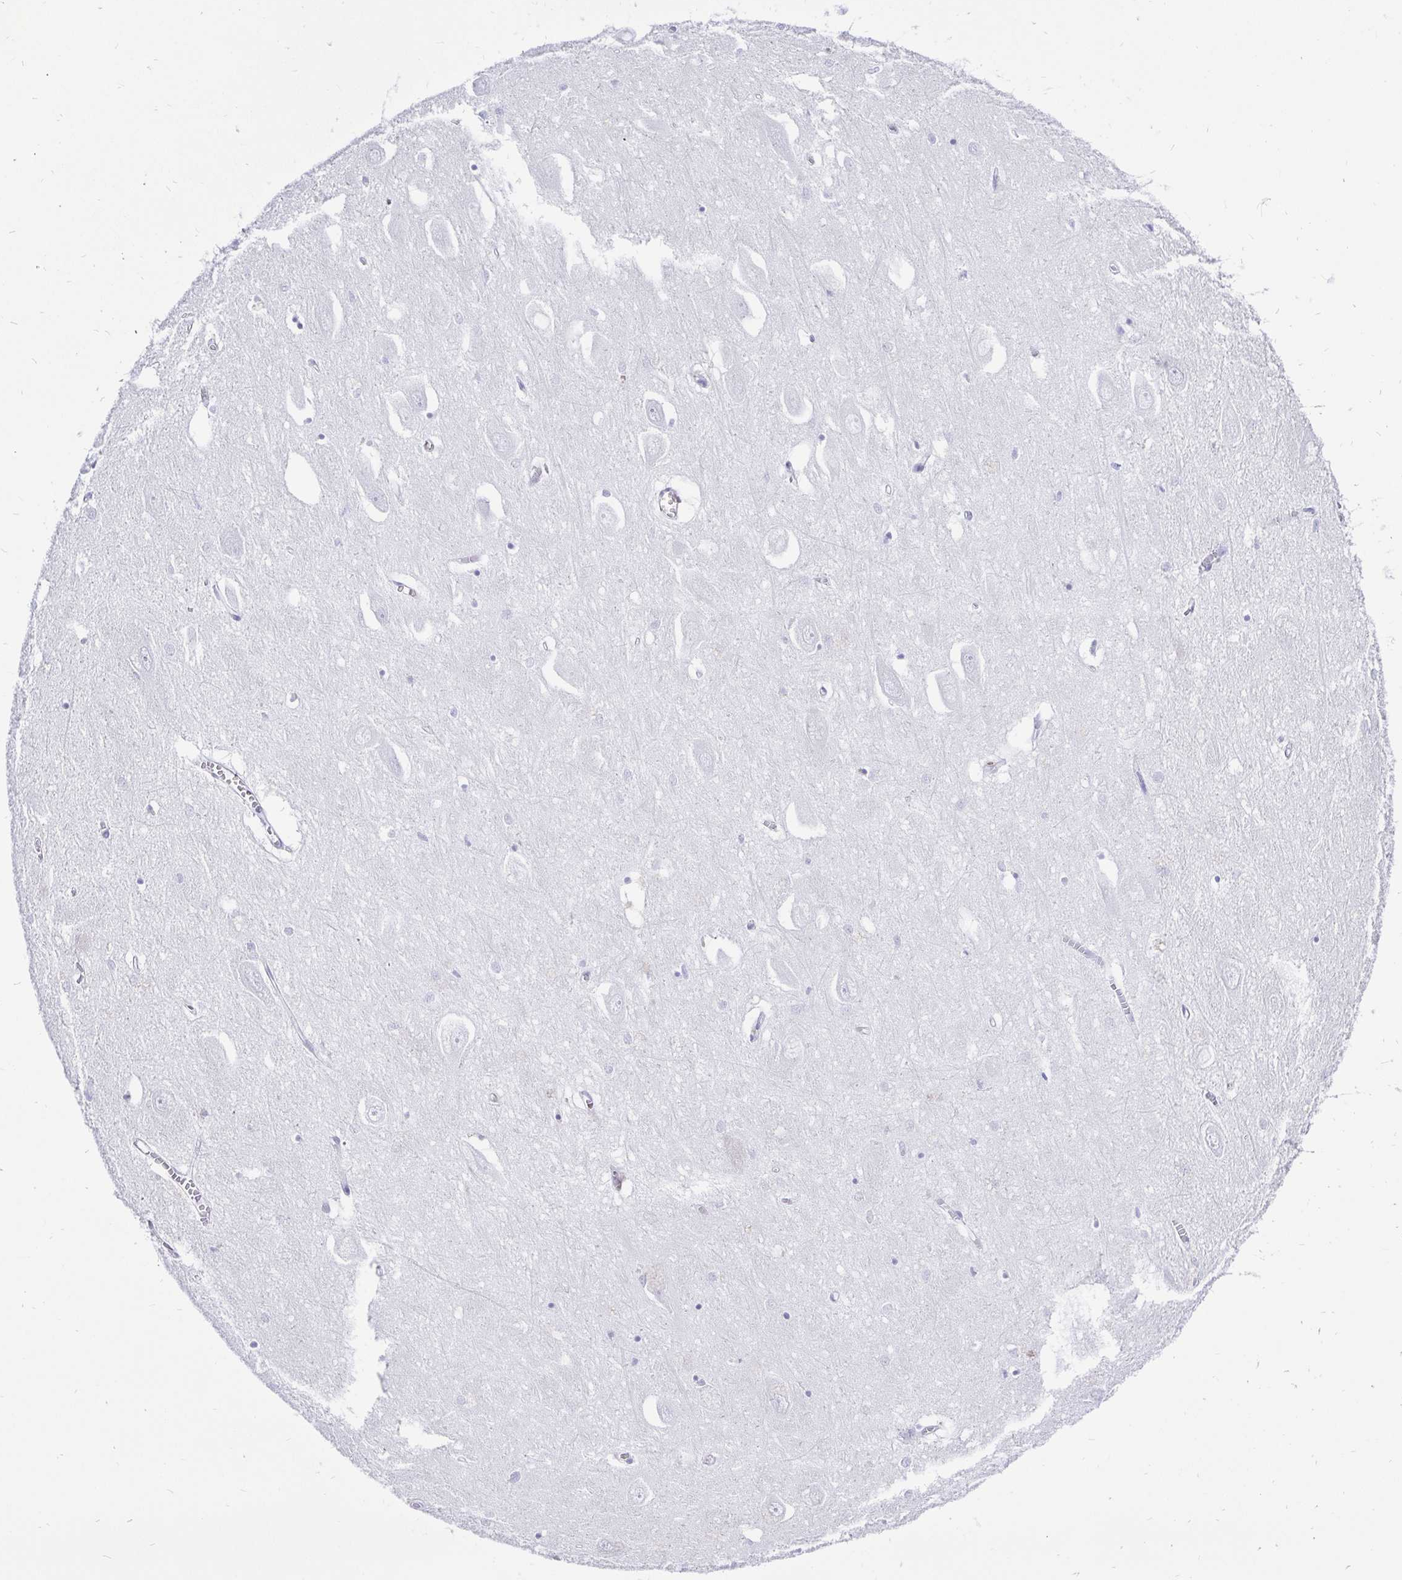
{"staining": {"intensity": "negative", "quantity": "none", "location": "none"}, "tissue": "hippocampus", "cell_type": "Glial cells", "image_type": "normal", "snomed": [{"axis": "morphology", "description": "Normal tissue, NOS"}, {"axis": "topography", "description": "Hippocampus"}], "caption": "This is a image of immunohistochemistry (IHC) staining of normal hippocampus, which shows no expression in glial cells. (Immunohistochemistry (ihc), brightfield microscopy, high magnification).", "gene": "KRT13", "patient": {"sex": "female", "age": 64}}